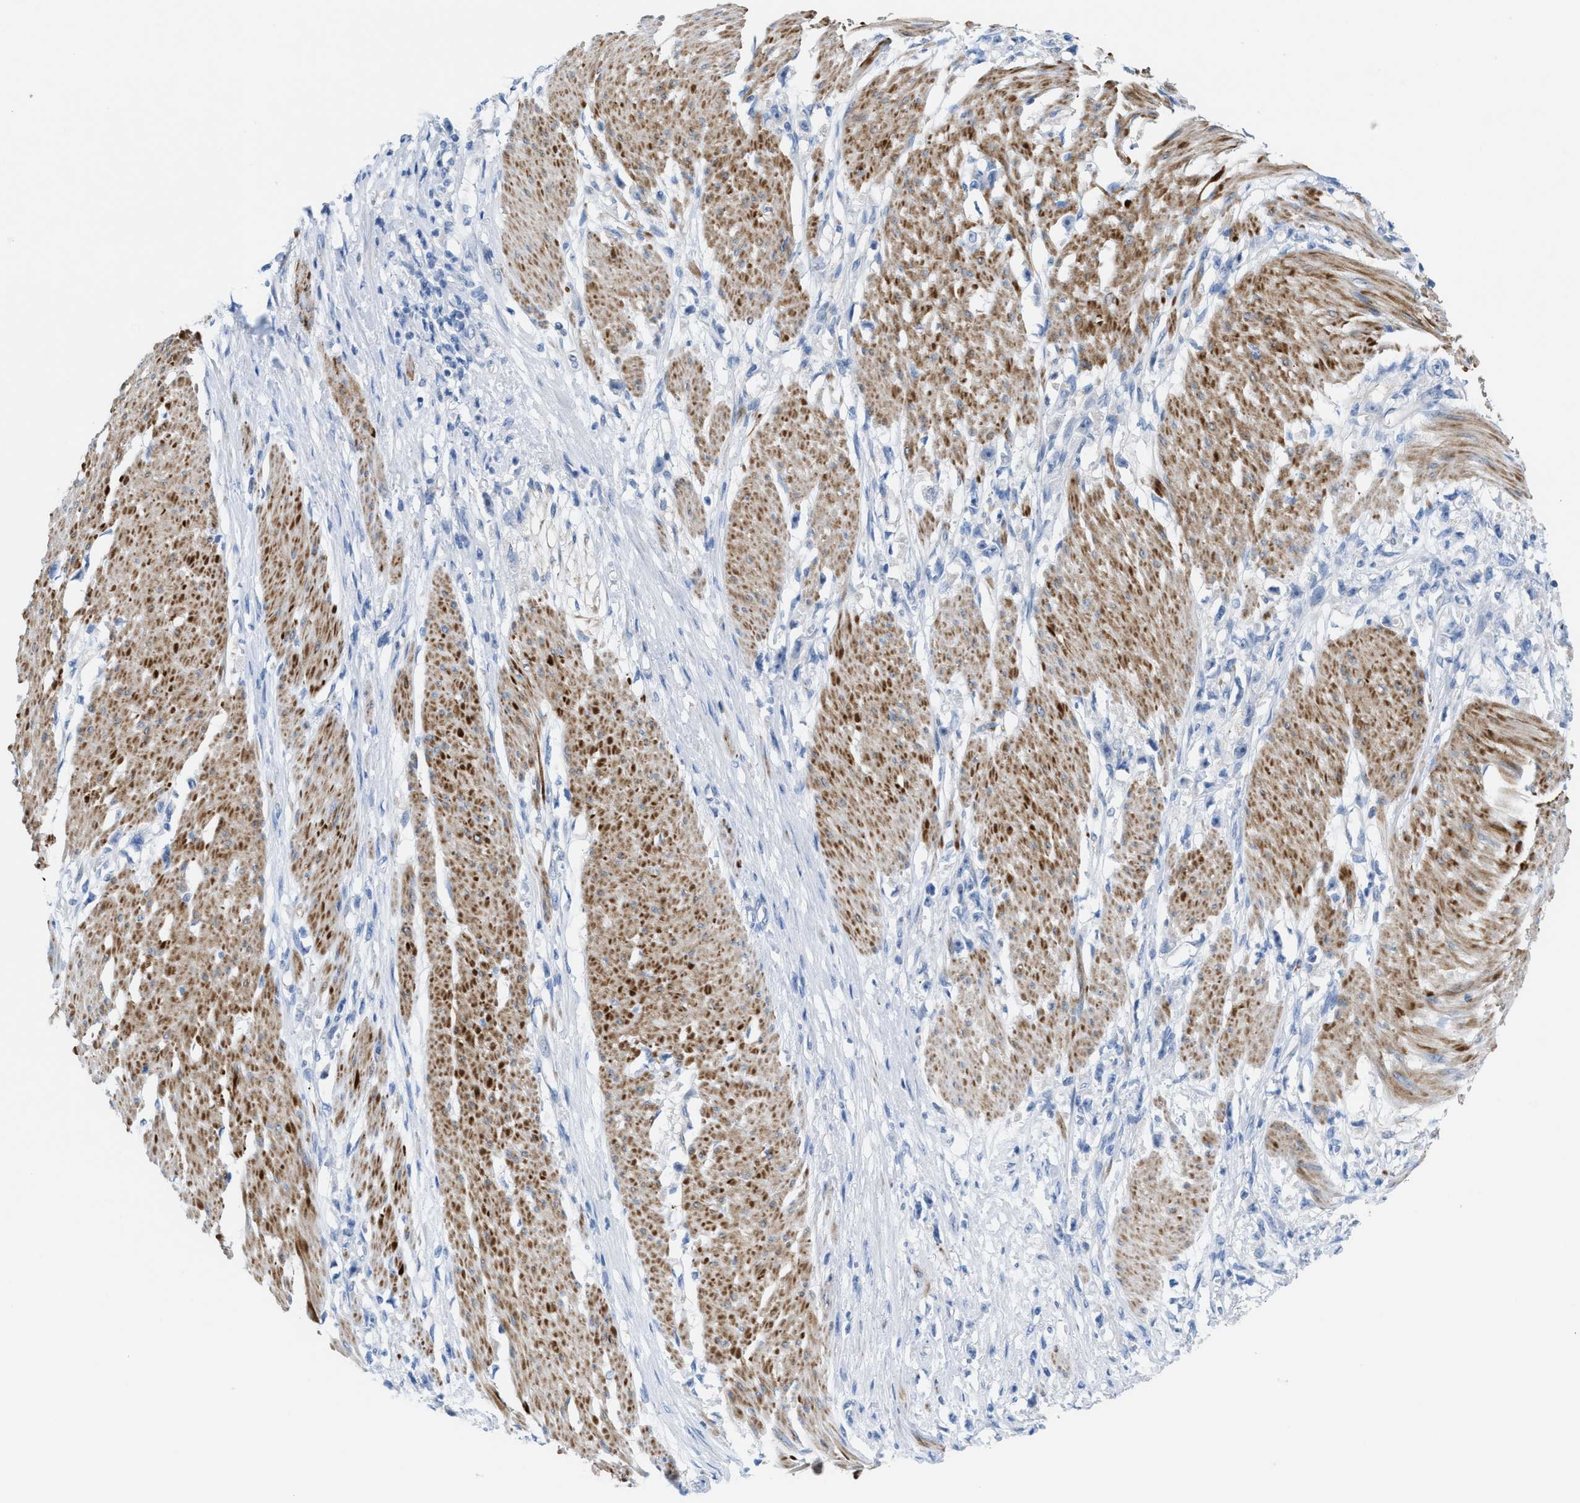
{"staining": {"intensity": "negative", "quantity": "none", "location": "none"}, "tissue": "stomach cancer", "cell_type": "Tumor cells", "image_type": "cancer", "snomed": [{"axis": "morphology", "description": "Adenocarcinoma, NOS"}, {"axis": "topography", "description": "Stomach"}], "caption": "Immunohistochemistry of human stomach cancer (adenocarcinoma) reveals no positivity in tumor cells.", "gene": "MPP3", "patient": {"sex": "female", "age": 59}}